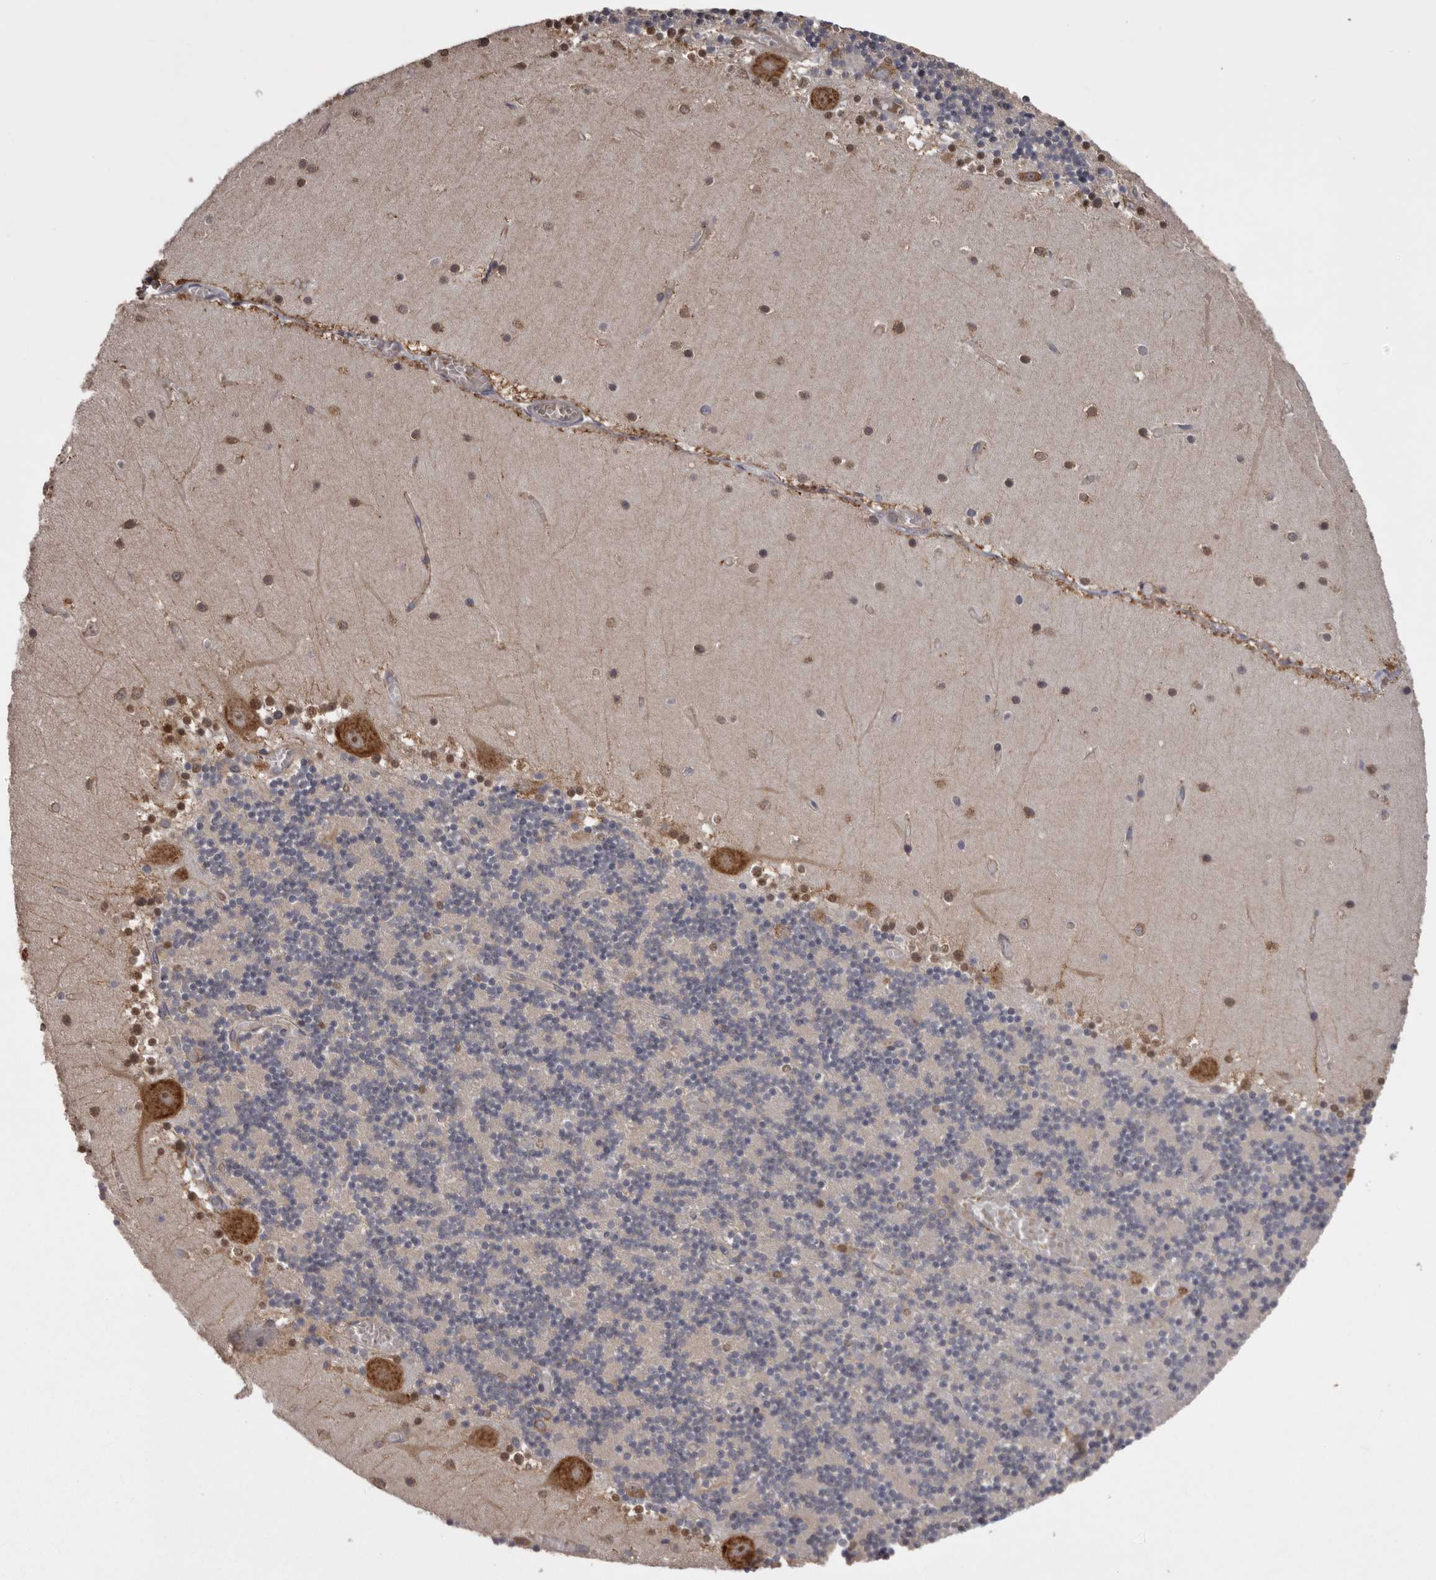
{"staining": {"intensity": "weak", "quantity": "25%-75%", "location": "cytoplasmic/membranous"}, "tissue": "cerebellum", "cell_type": "Cells in granular layer", "image_type": "normal", "snomed": [{"axis": "morphology", "description": "Normal tissue, NOS"}, {"axis": "topography", "description": "Cerebellum"}], "caption": "A high-resolution micrograph shows IHC staining of benign cerebellum, which displays weak cytoplasmic/membranous positivity in about 25%-75% of cells in granular layer.", "gene": "DARS1", "patient": {"sex": "female", "age": 28}}